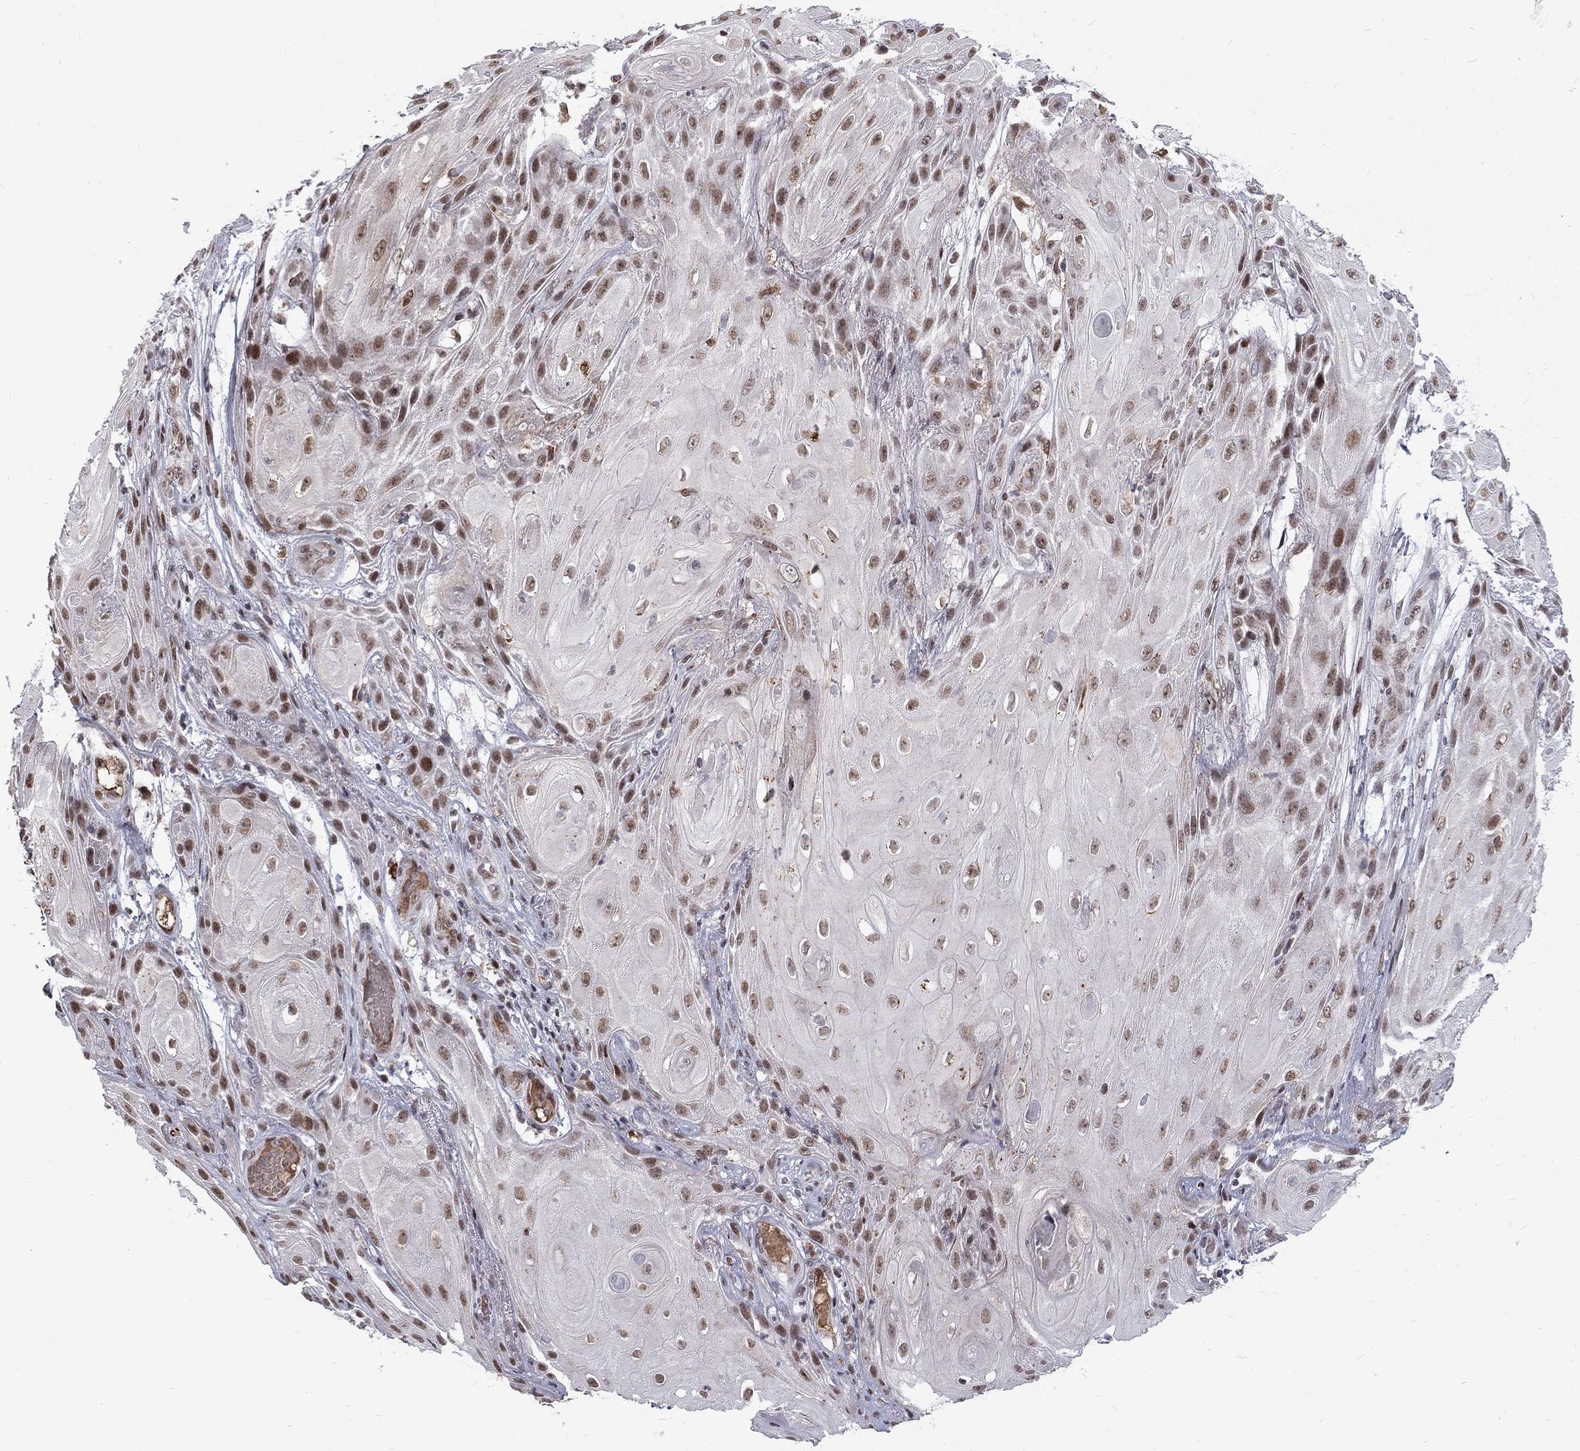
{"staining": {"intensity": "strong", "quantity": "25%-75%", "location": "nuclear"}, "tissue": "skin cancer", "cell_type": "Tumor cells", "image_type": "cancer", "snomed": [{"axis": "morphology", "description": "Squamous cell carcinoma, NOS"}, {"axis": "topography", "description": "Skin"}], "caption": "Immunohistochemical staining of human skin cancer reveals strong nuclear protein staining in about 25%-75% of tumor cells.", "gene": "TCEAL1", "patient": {"sex": "male", "age": 62}}